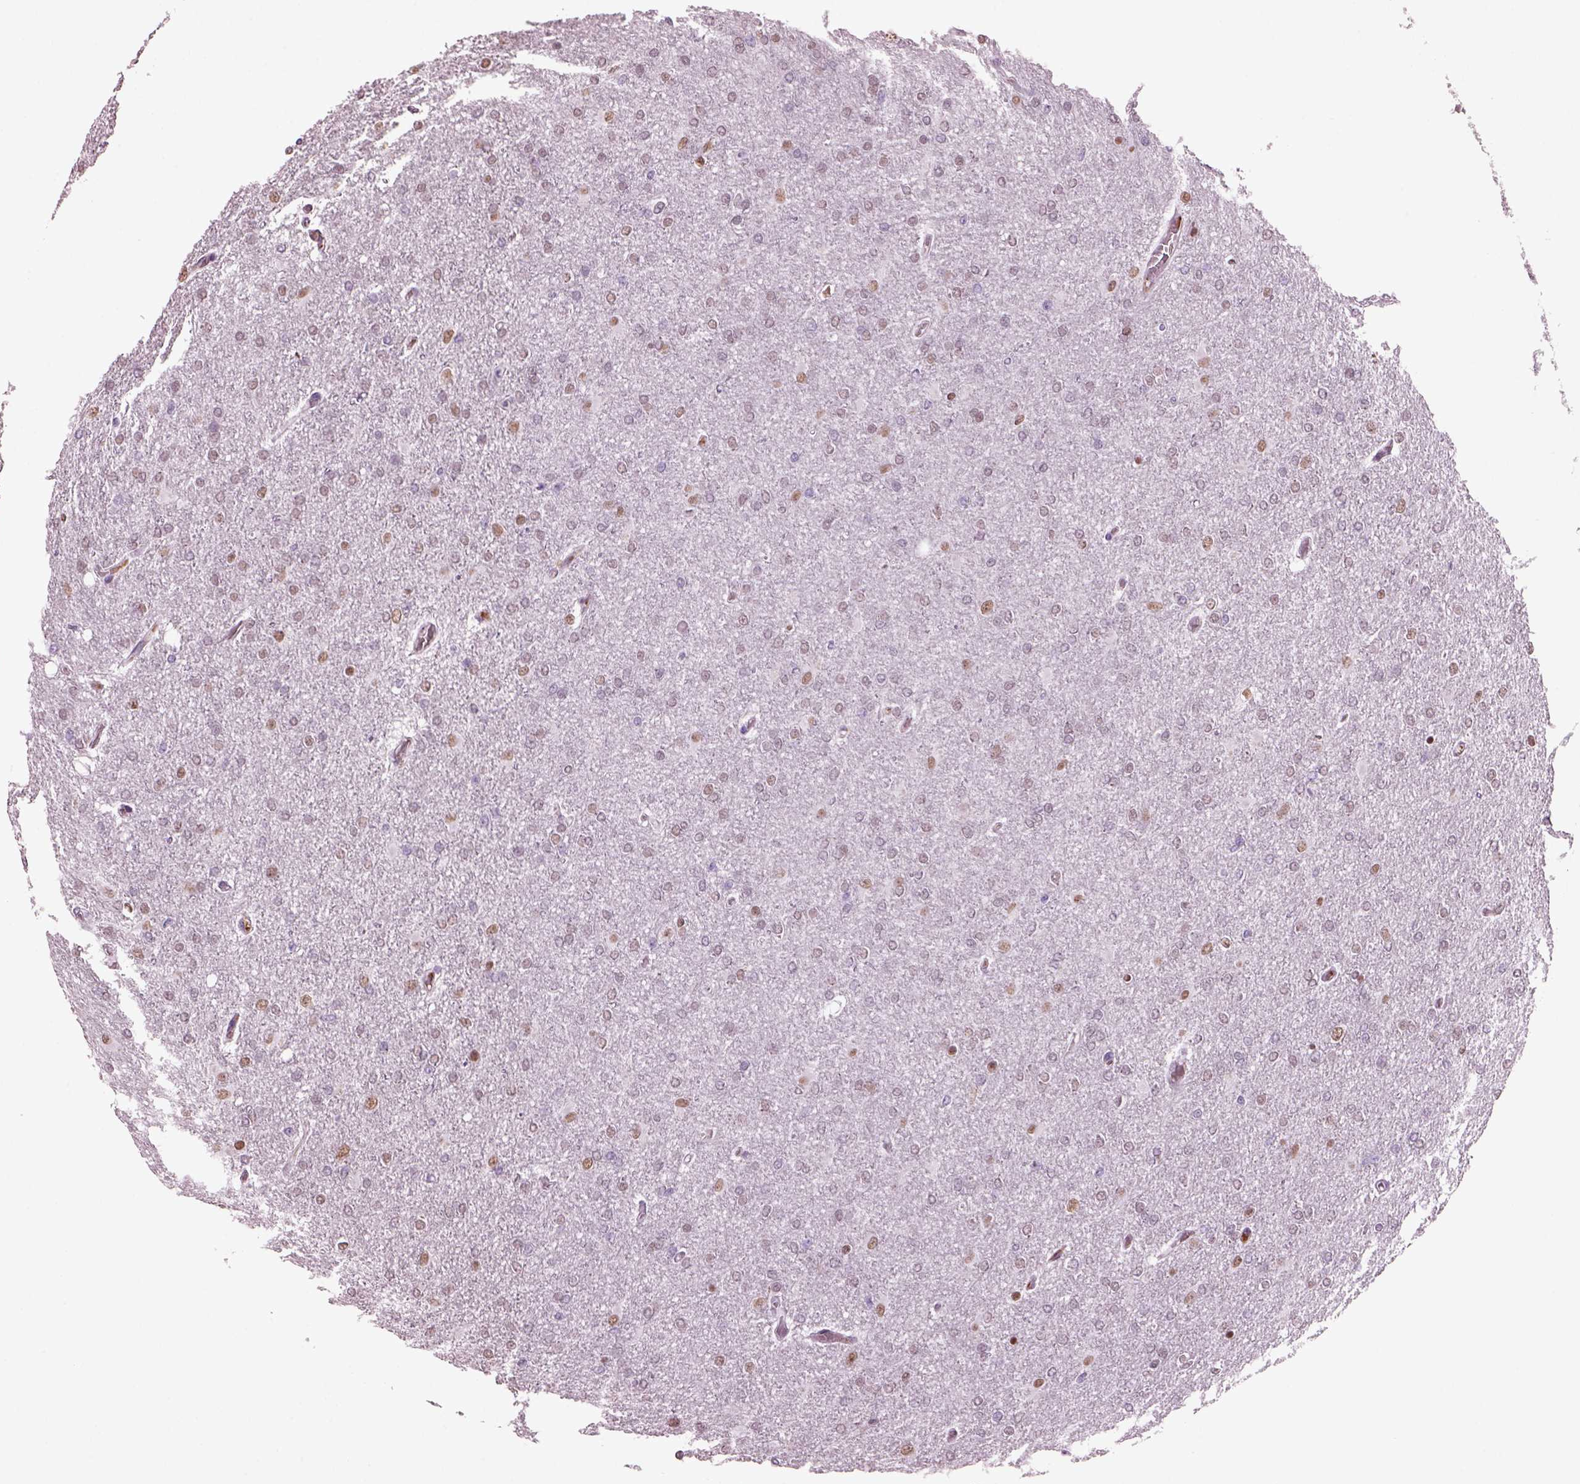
{"staining": {"intensity": "weak", "quantity": "<25%", "location": "nuclear"}, "tissue": "glioma", "cell_type": "Tumor cells", "image_type": "cancer", "snomed": [{"axis": "morphology", "description": "Glioma, malignant, High grade"}, {"axis": "topography", "description": "Cerebral cortex"}], "caption": "This is an immunohistochemistry histopathology image of human glioma. There is no expression in tumor cells.", "gene": "KRTAP3-2", "patient": {"sex": "male", "age": 70}}